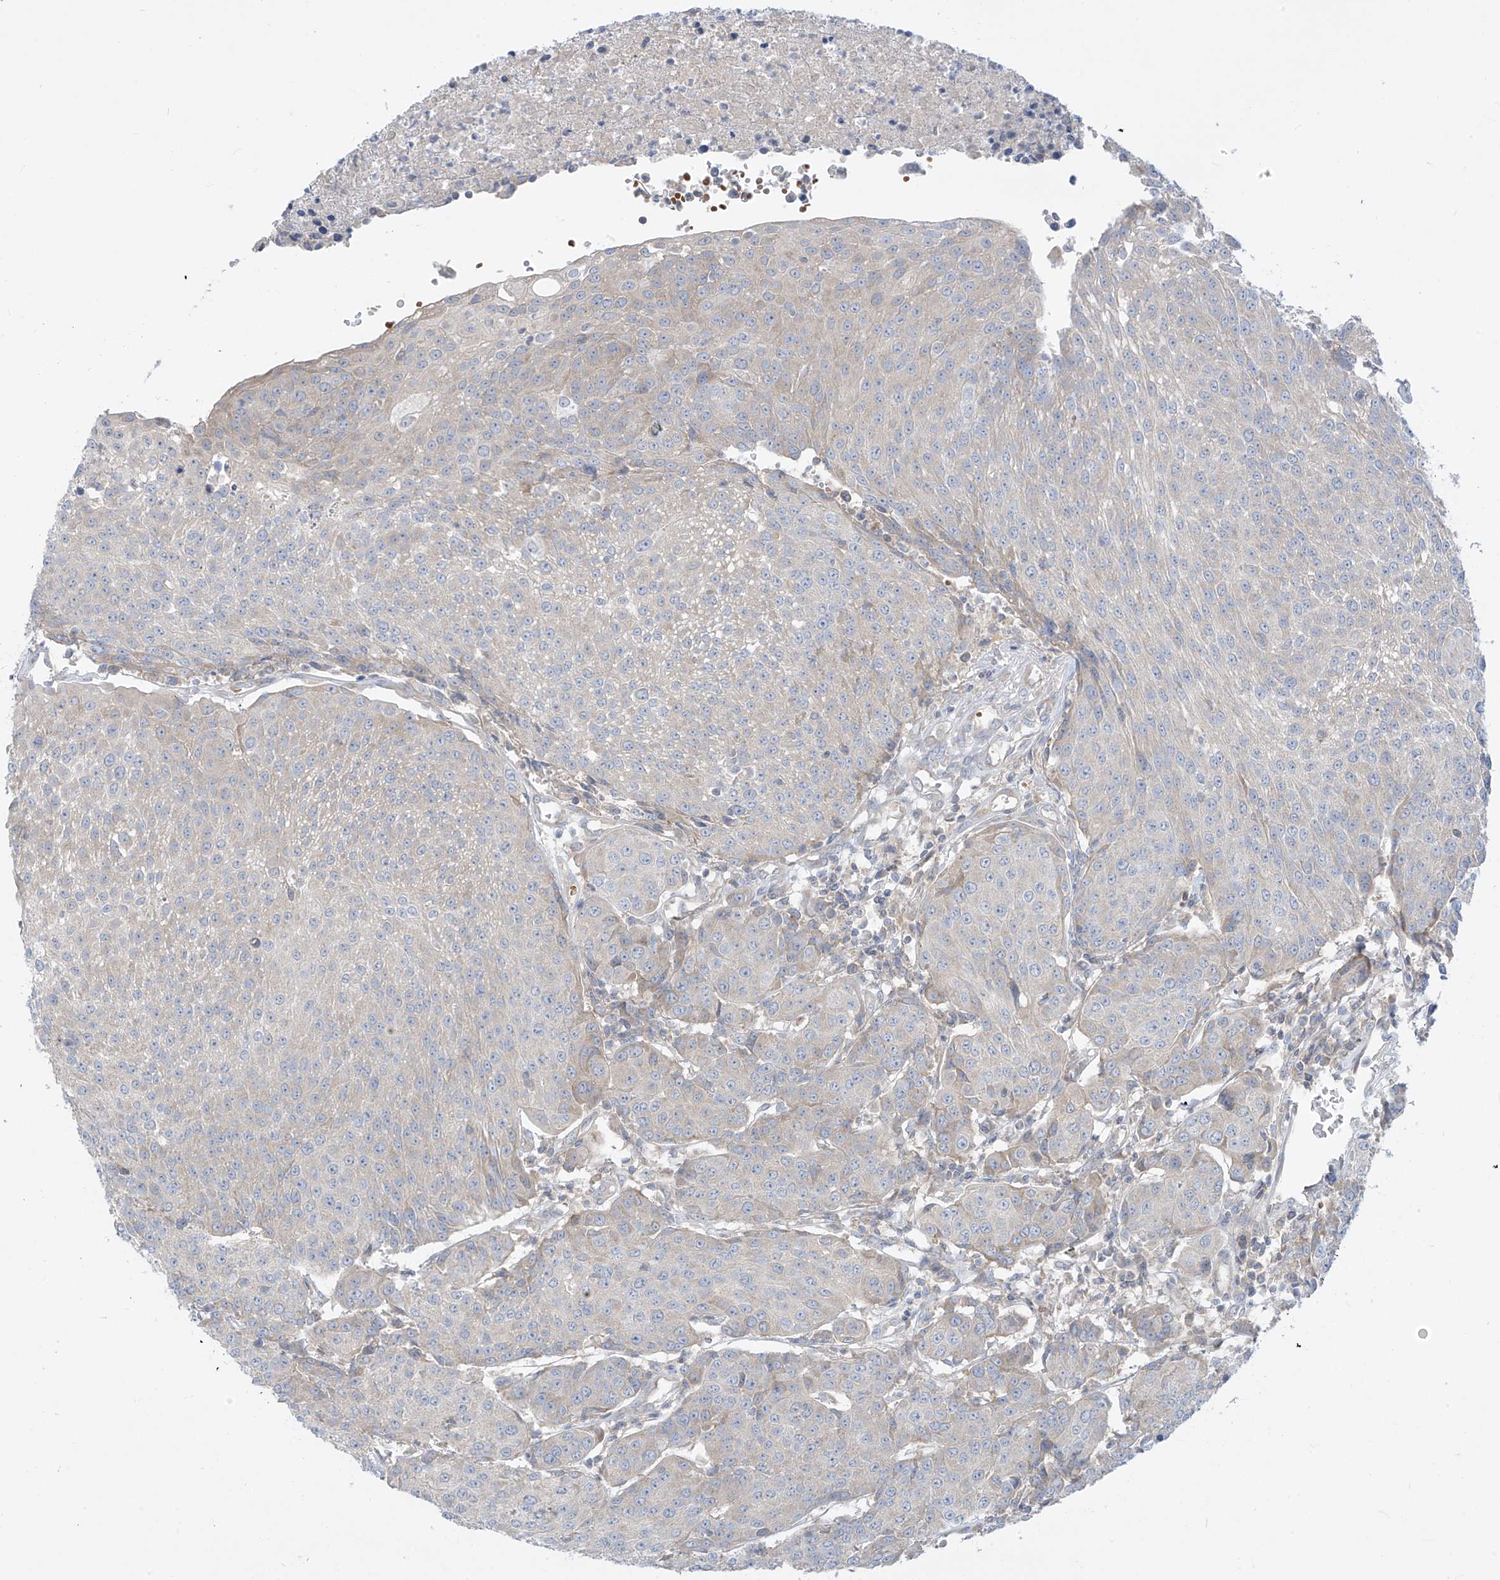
{"staining": {"intensity": "negative", "quantity": "none", "location": "none"}, "tissue": "urothelial cancer", "cell_type": "Tumor cells", "image_type": "cancer", "snomed": [{"axis": "morphology", "description": "Urothelial carcinoma, High grade"}, {"axis": "topography", "description": "Urinary bladder"}], "caption": "The image displays no significant positivity in tumor cells of high-grade urothelial carcinoma. (Stains: DAB immunohistochemistry with hematoxylin counter stain, Microscopy: brightfield microscopy at high magnification).", "gene": "DGKQ", "patient": {"sex": "female", "age": 85}}